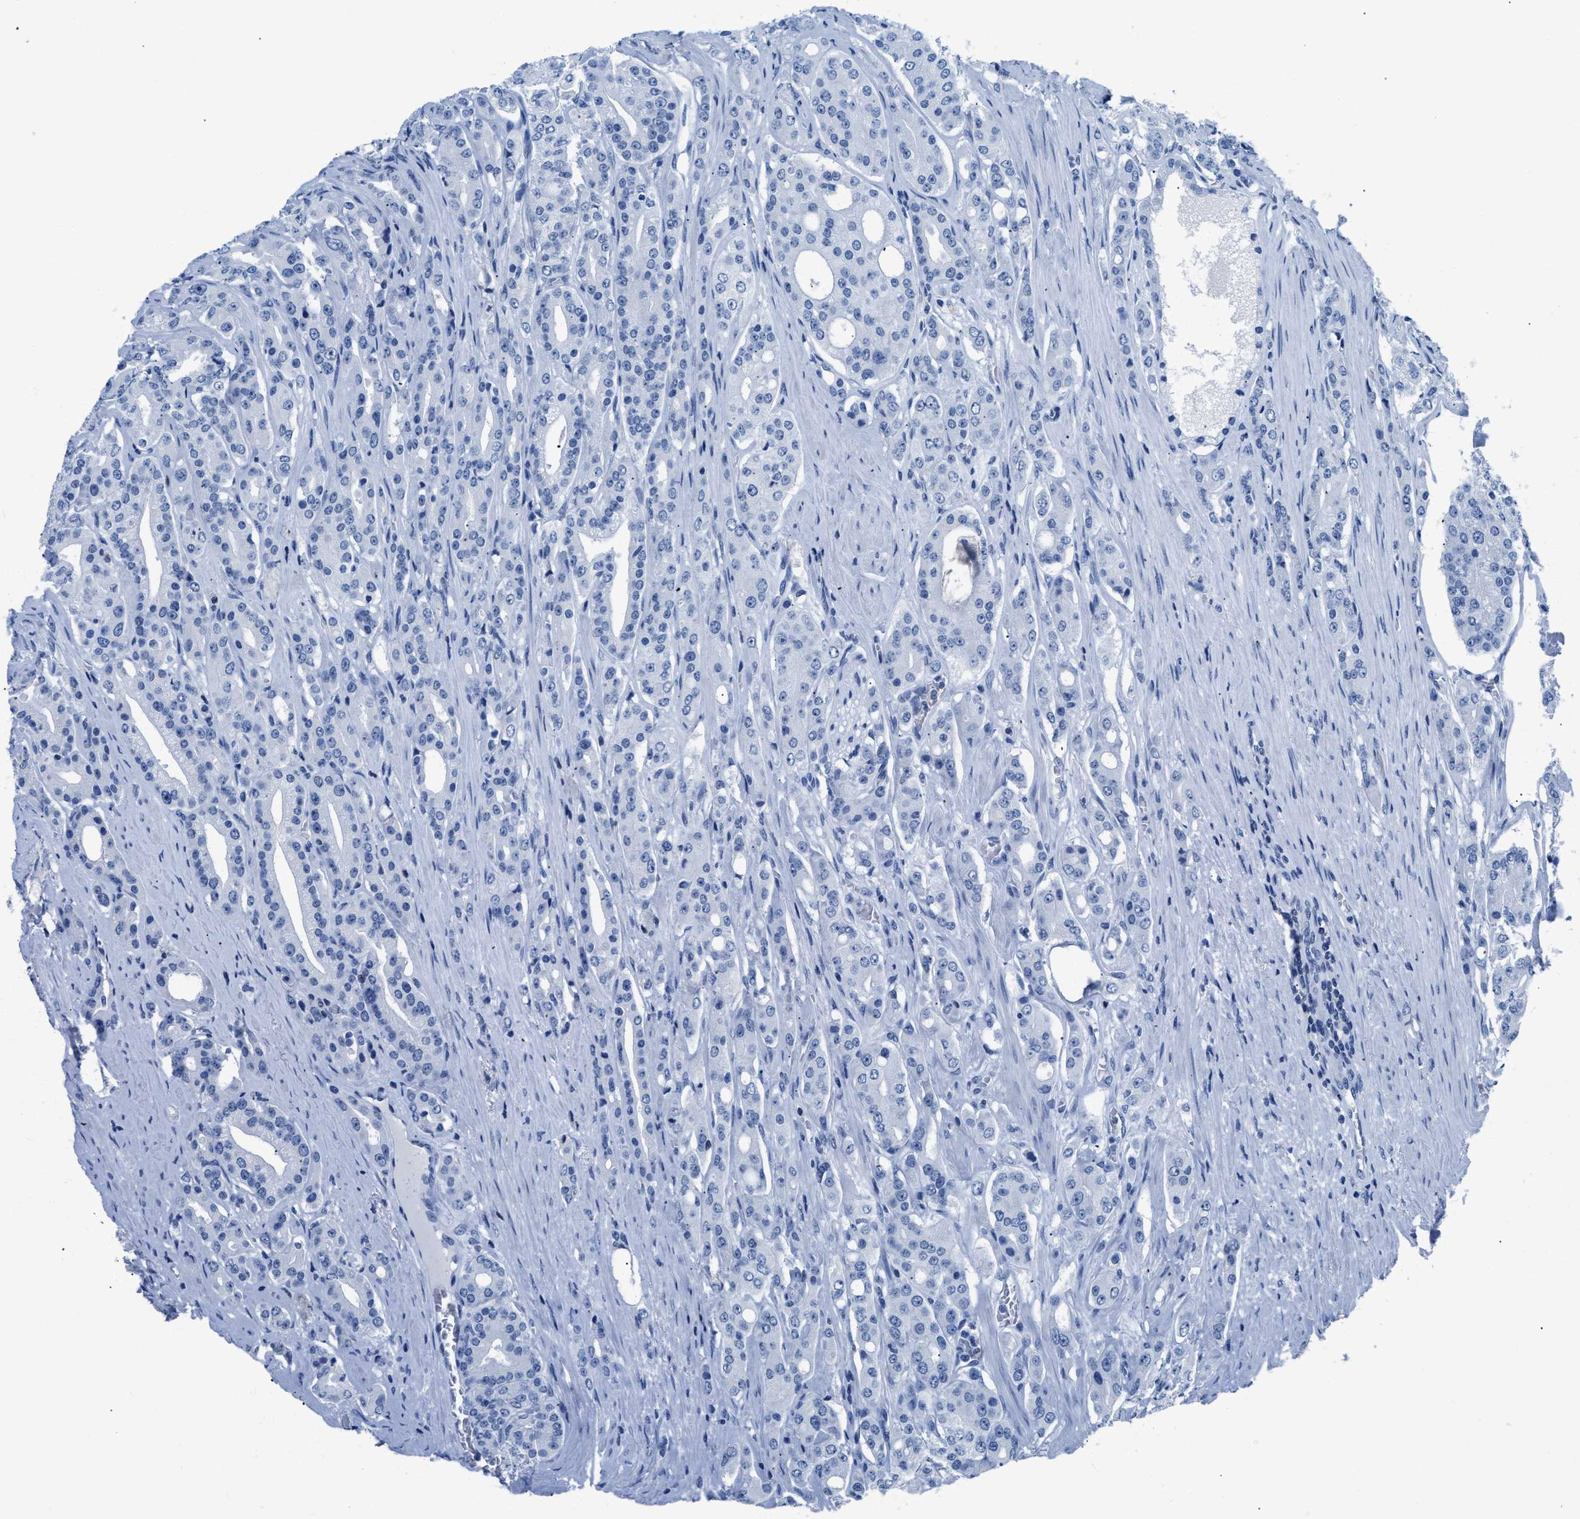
{"staining": {"intensity": "negative", "quantity": "none", "location": "none"}, "tissue": "prostate cancer", "cell_type": "Tumor cells", "image_type": "cancer", "snomed": [{"axis": "morphology", "description": "Adenocarcinoma, High grade"}, {"axis": "topography", "description": "Prostate"}], "caption": "A high-resolution histopathology image shows IHC staining of adenocarcinoma (high-grade) (prostate), which exhibits no significant staining in tumor cells.", "gene": "NFATC2", "patient": {"sex": "male", "age": 71}}